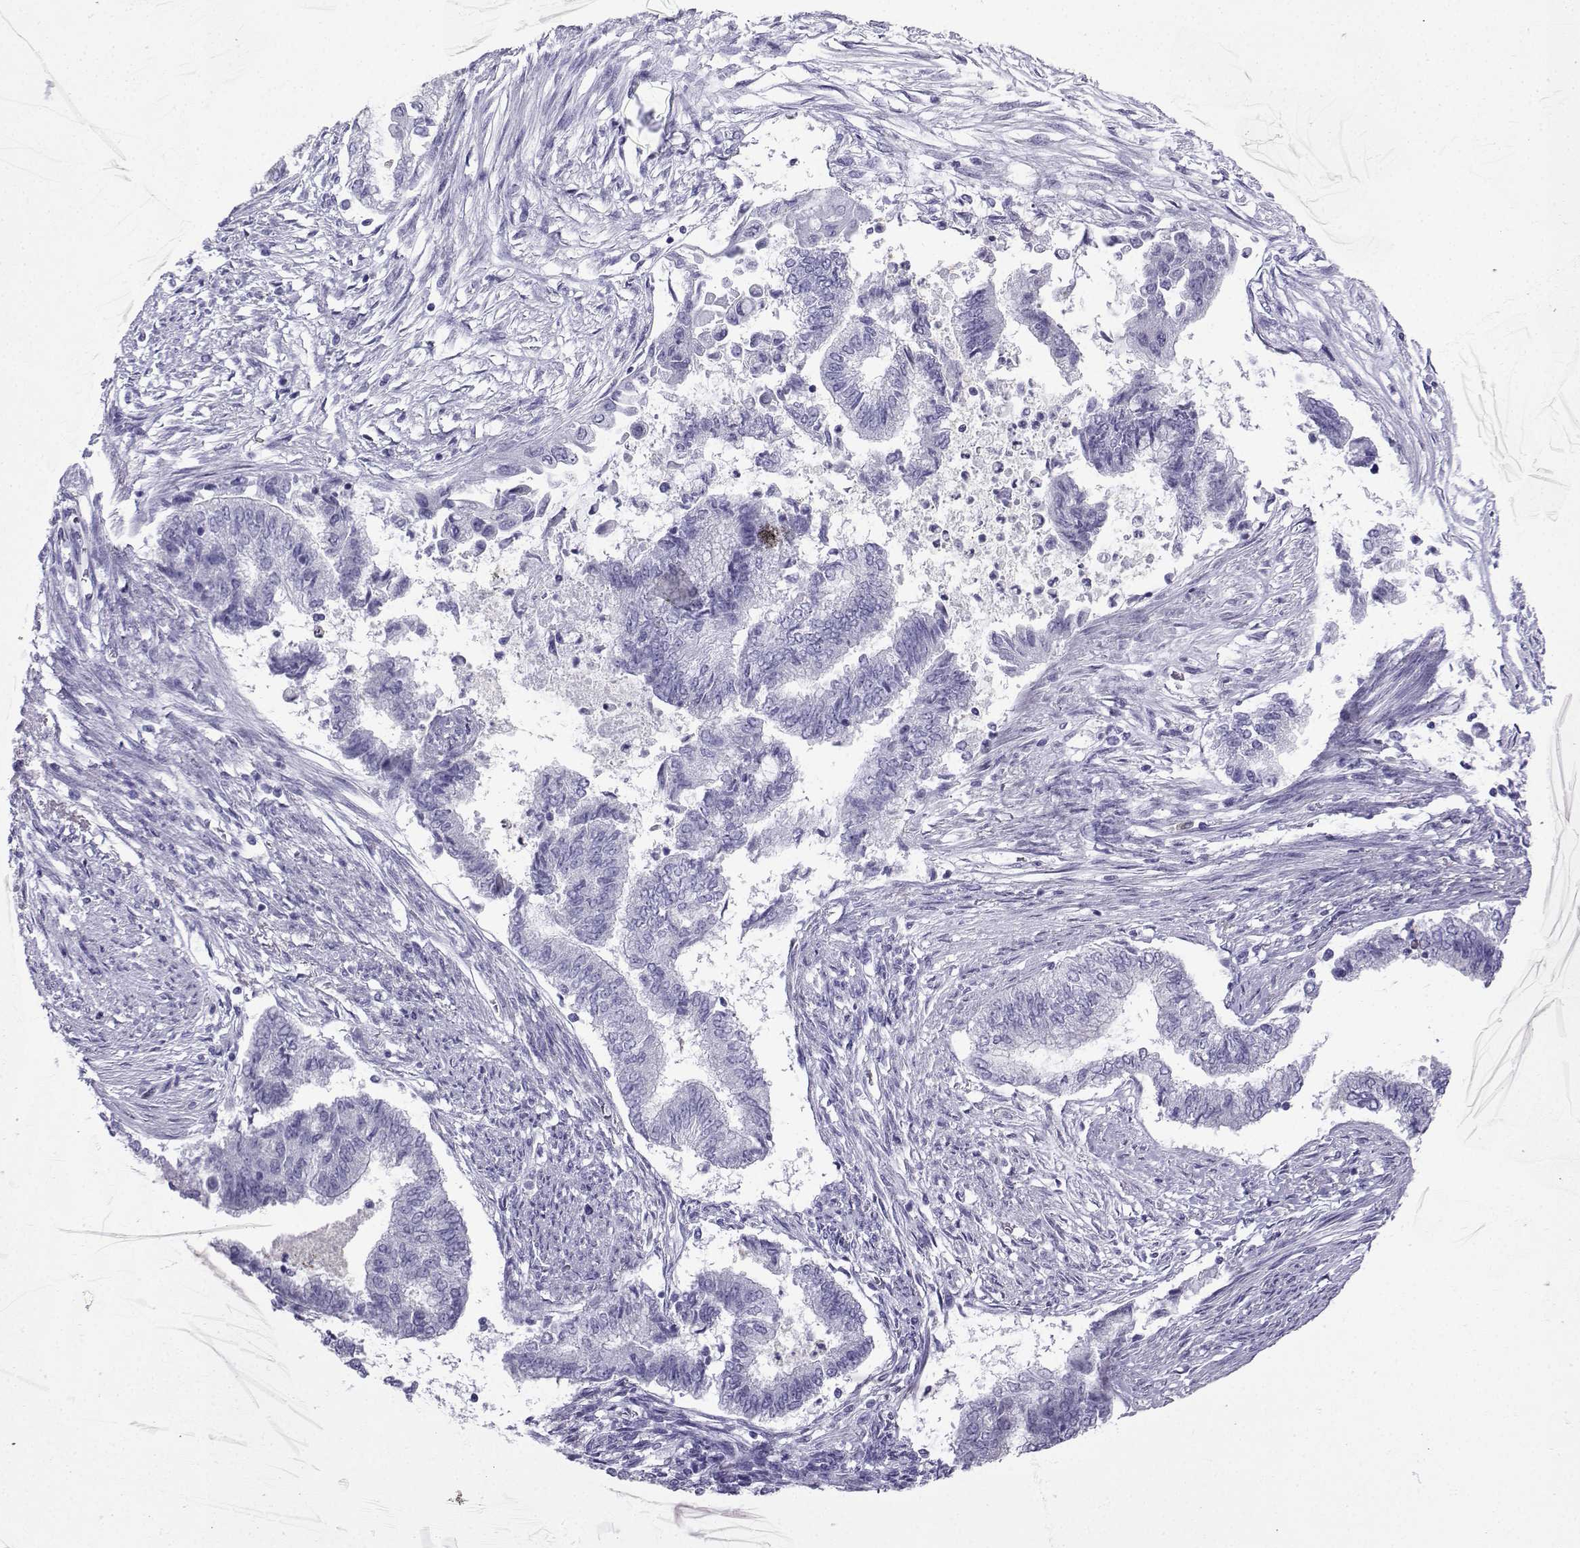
{"staining": {"intensity": "negative", "quantity": "none", "location": "none"}, "tissue": "endometrial cancer", "cell_type": "Tumor cells", "image_type": "cancer", "snomed": [{"axis": "morphology", "description": "Adenocarcinoma, NOS"}, {"axis": "topography", "description": "Endometrium"}], "caption": "An IHC photomicrograph of adenocarcinoma (endometrial) is shown. There is no staining in tumor cells of adenocarcinoma (endometrial).", "gene": "SLC18A2", "patient": {"sex": "female", "age": 65}}